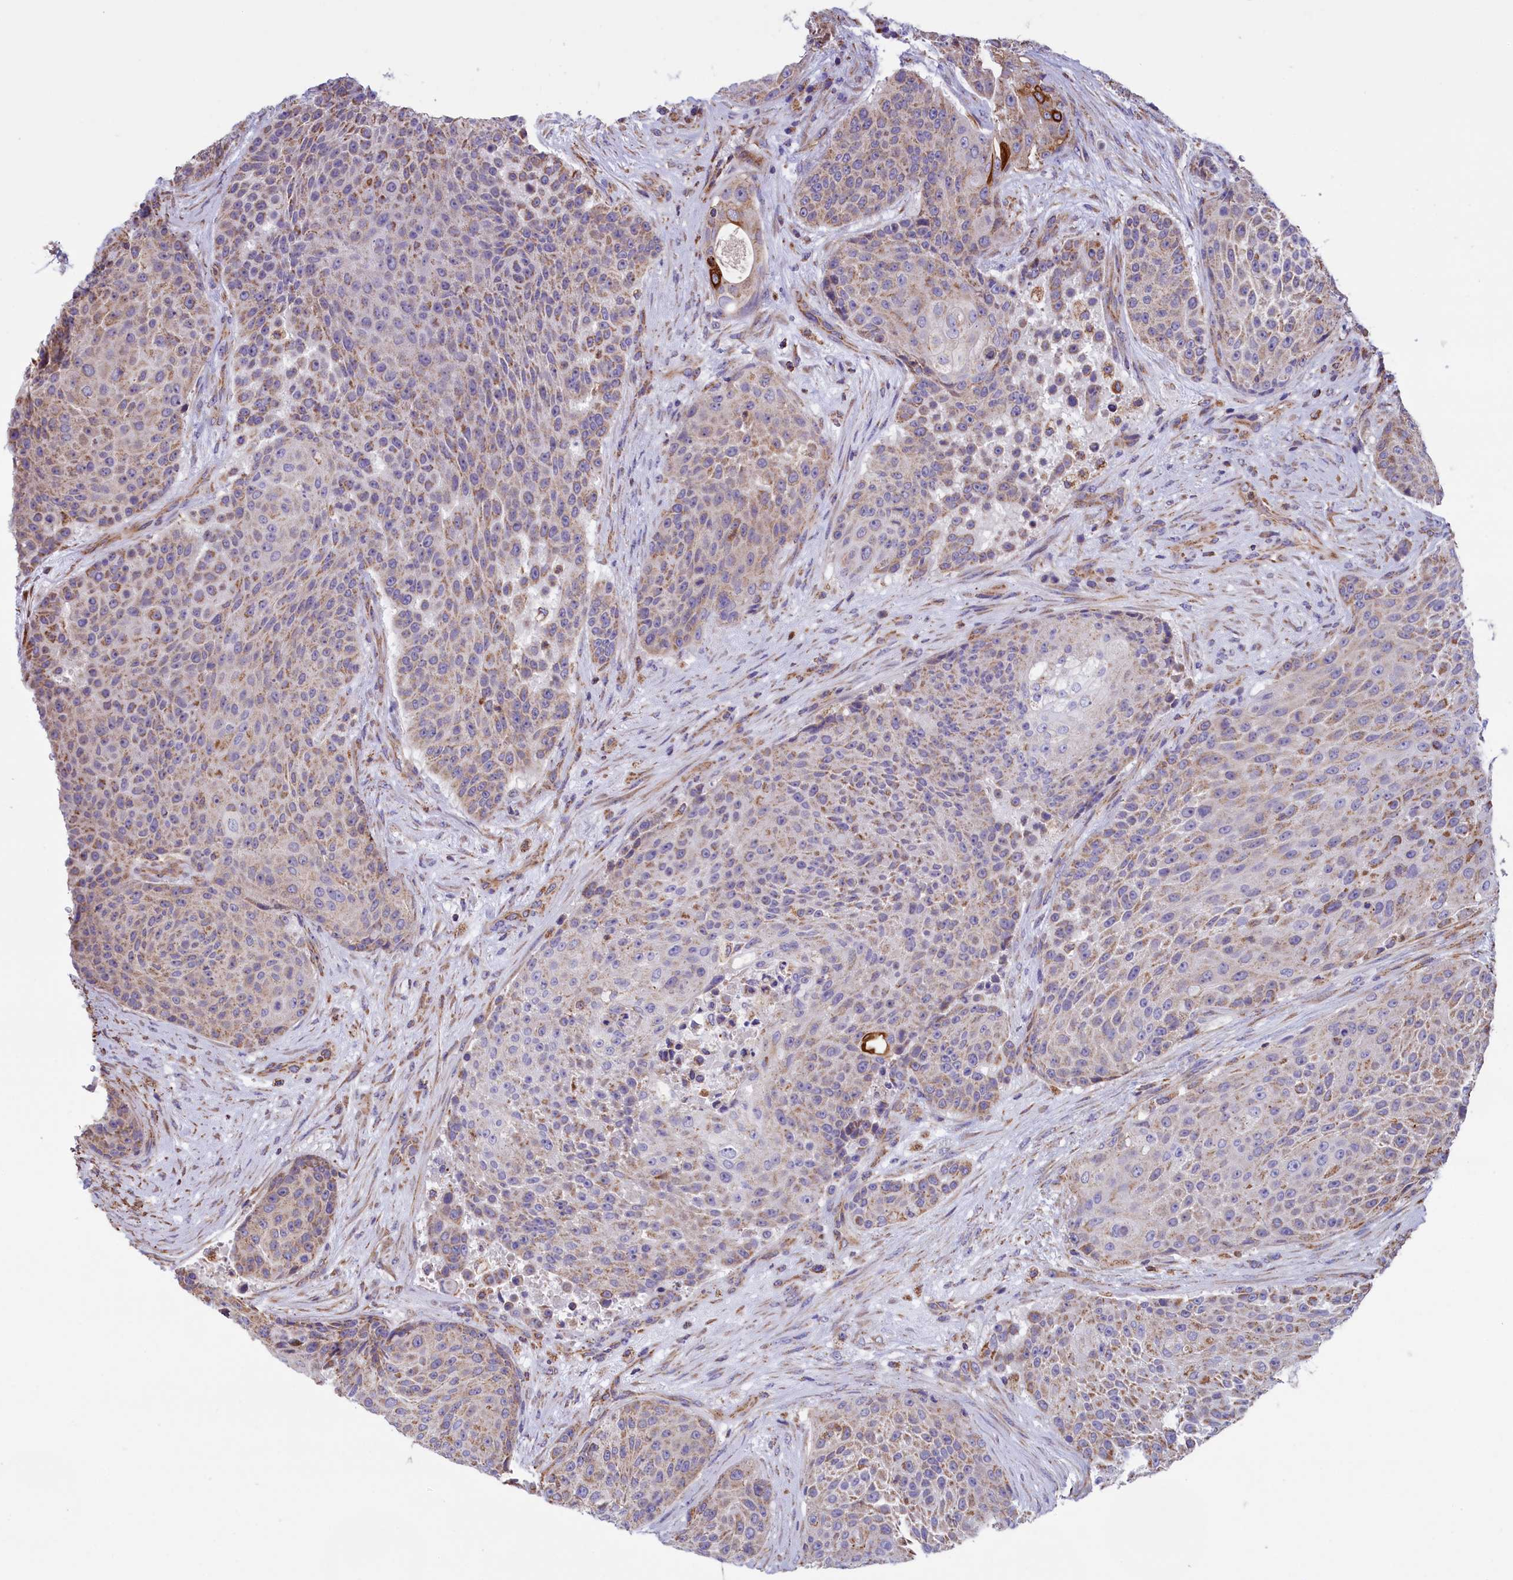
{"staining": {"intensity": "moderate", "quantity": "25%-75%", "location": "cytoplasmic/membranous"}, "tissue": "urothelial cancer", "cell_type": "Tumor cells", "image_type": "cancer", "snomed": [{"axis": "morphology", "description": "Urothelial carcinoma, High grade"}, {"axis": "topography", "description": "Urinary bladder"}], "caption": "Immunohistochemical staining of urothelial cancer shows medium levels of moderate cytoplasmic/membranous positivity in approximately 25%-75% of tumor cells.", "gene": "GATB", "patient": {"sex": "female", "age": 63}}